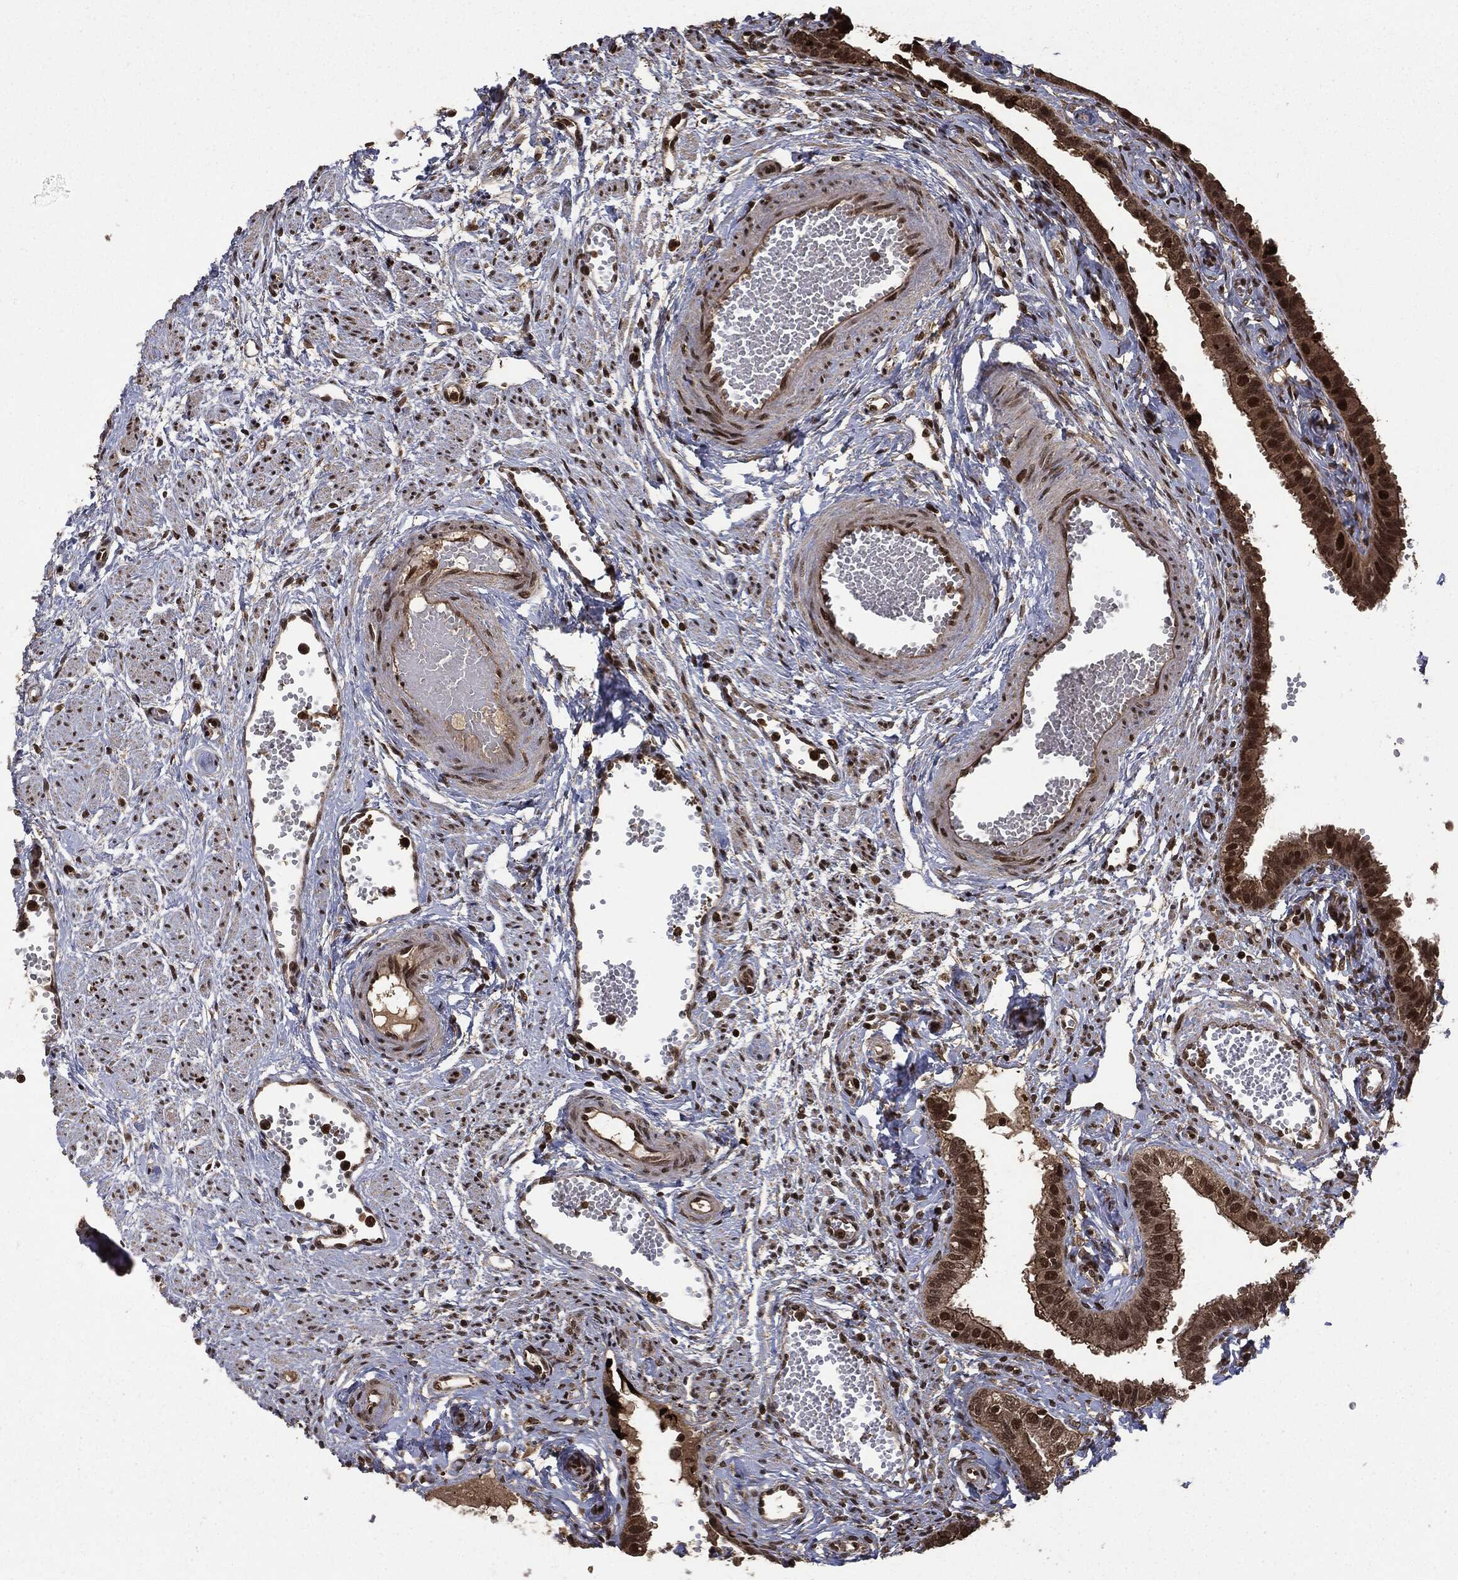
{"staining": {"intensity": "strong", "quantity": ">75%", "location": "cytoplasmic/membranous,nuclear"}, "tissue": "fallopian tube", "cell_type": "Glandular cells", "image_type": "normal", "snomed": [{"axis": "morphology", "description": "Normal tissue, NOS"}, {"axis": "topography", "description": "Fallopian tube"}, {"axis": "topography", "description": "Ovary"}], "caption": "Fallopian tube stained with a brown dye demonstrates strong cytoplasmic/membranous,nuclear positive staining in about >75% of glandular cells.", "gene": "CTDP1", "patient": {"sex": "female", "age": 49}}